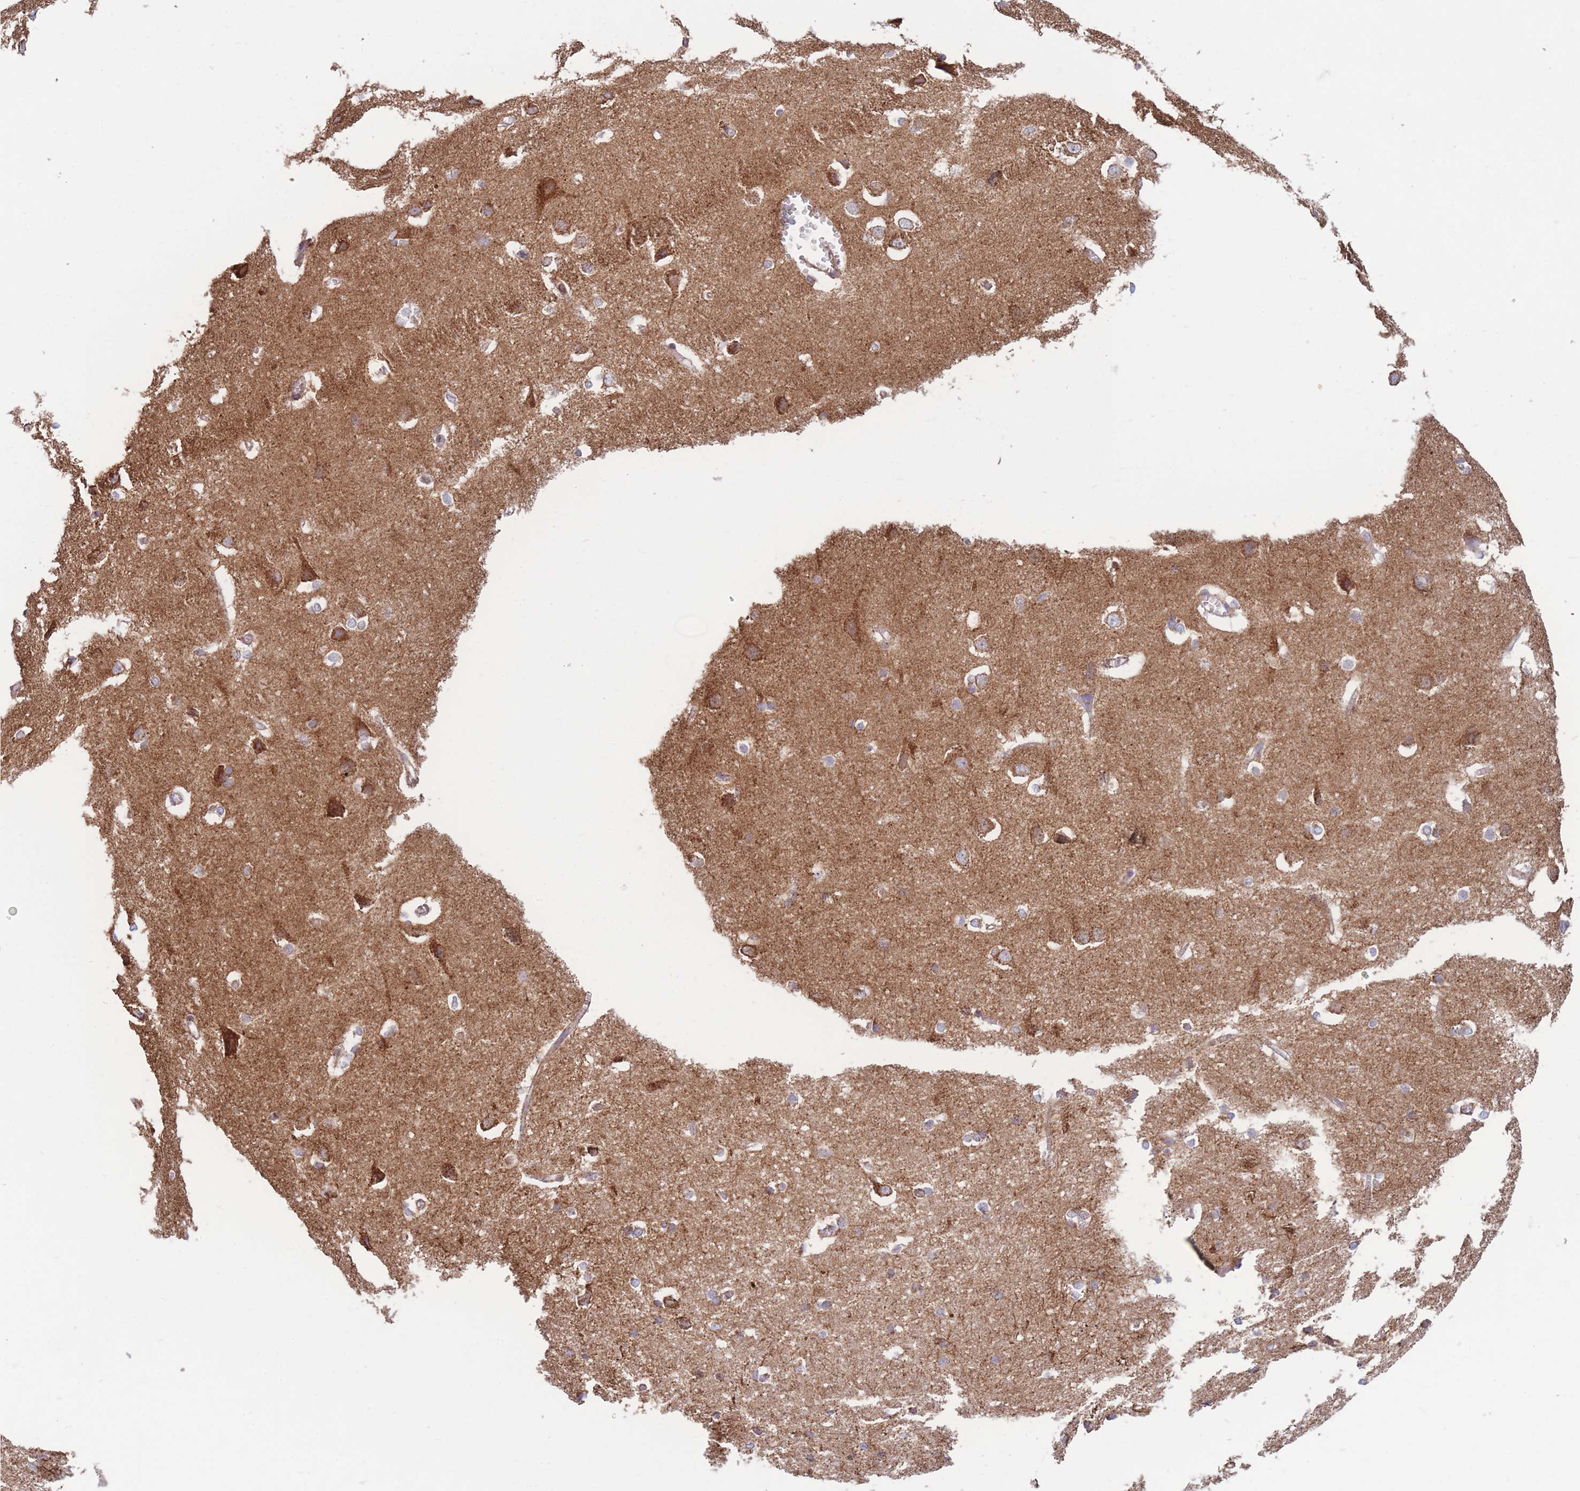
{"staining": {"intensity": "moderate", "quantity": "25%-75%", "location": "cytoplasmic/membranous"}, "tissue": "cerebral cortex", "cell_type": "Endothelial cells", "image_type": "normal", "snomed": [{"axis": "morphology", "description": "Normal tissue, NOS"}, {"axis": "topography", "description": "Cerebral cortex"}], "caption": "This image shows immunohistochemistry (IHC) staining of benign human cerebral cortex, with medium moderate cytoplasmic/membranous expression in approximately 25%-75% of endothelial cells.", "gene": "FKBP8", "patient": {"sex": "male", "age": 37}}